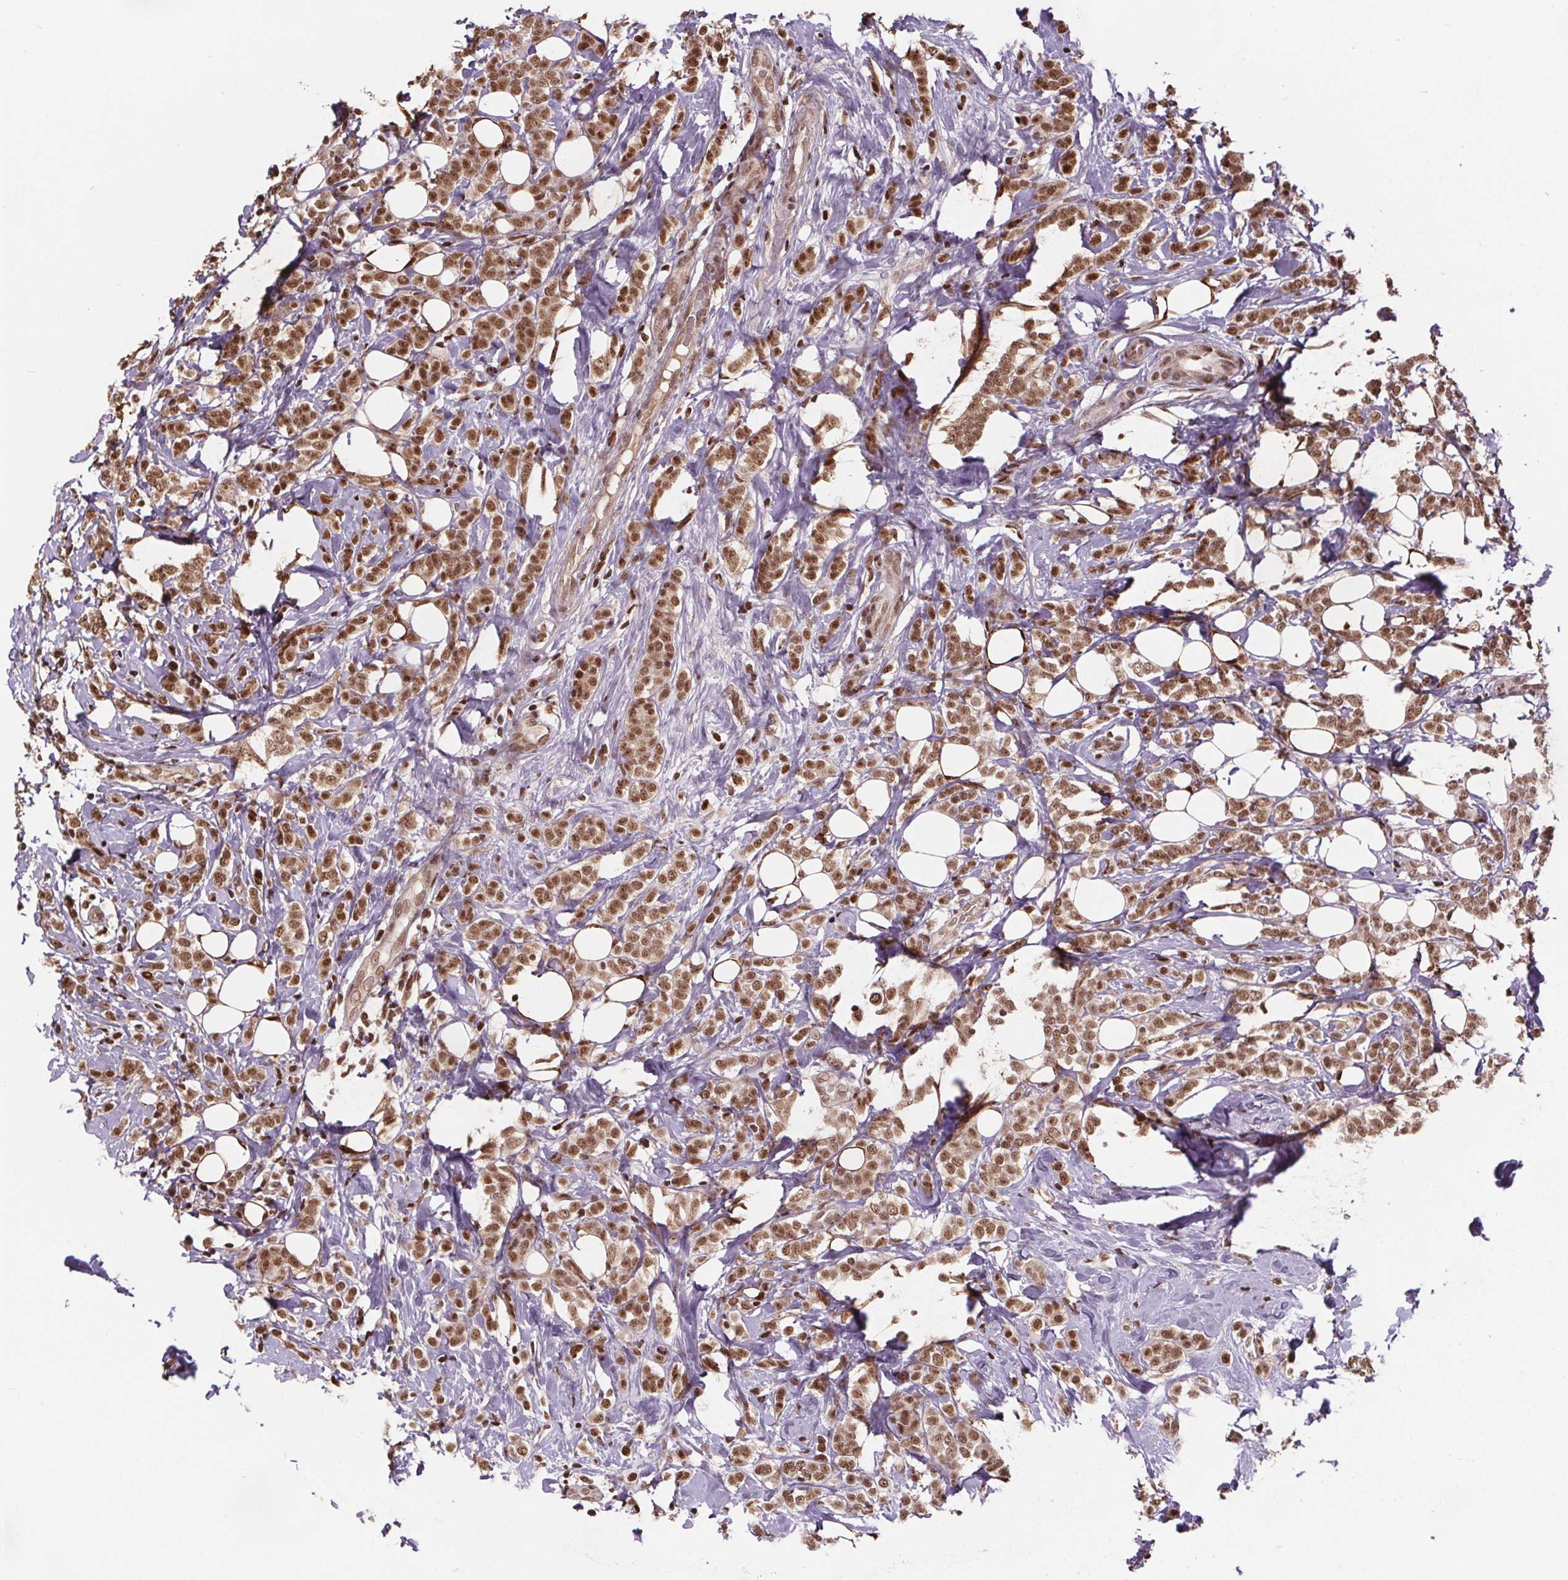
{"staining": {"intensity": "moderate", "quantity": ">75%", "location": "nuclear"}, "tissue": "breast cancer", "cell_type": "Tumor cells", "image_type": "cancer", "snomed": [{"axis": "morphology", "description": "Lobular carcinoma"}, {"axis": "topography", "description": "Breast"}], "caption": "A brown stain shows moderate nuclear expression of a protein in breast cancer (lobular carcinoma) tumor cells.", "gene": "JARID2", "patient": {"sex": "female", "age": 49}}